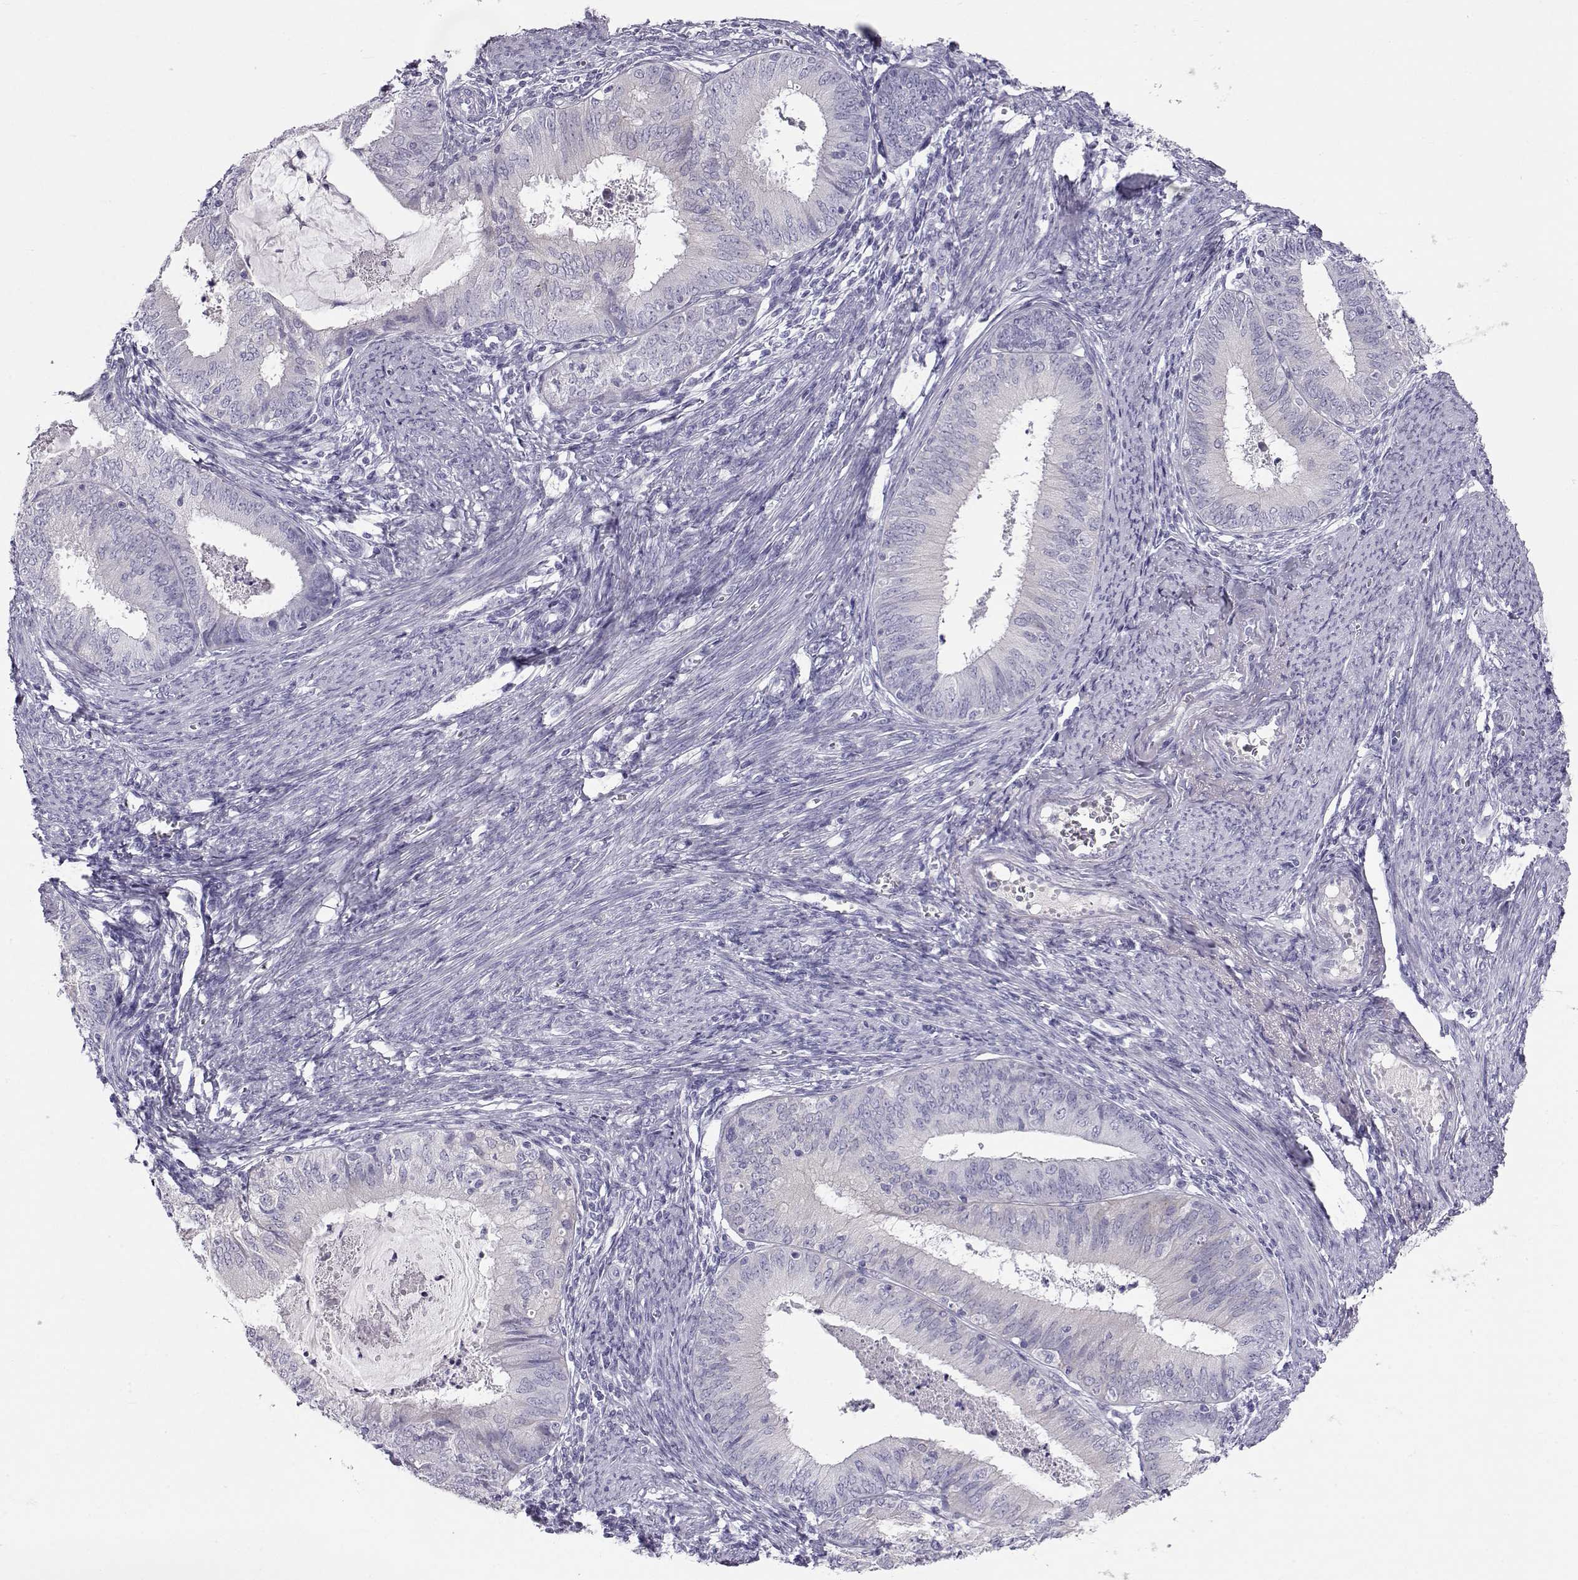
{"staining": {"intensity": "negative", "quantity": "none", "location": "none"}, "tissue": "endometrial cancer", "cell_type": "Tumor cells", "image_type": "cancer", "snomed": [{"axis": "morphology", "description": "Adenocarcinoma, NOS"}, {"axis": "topography", "description": "Endometrium"}], "caption": "High magnification brightfield microscopy of endometrial adenocarcinoma stained with DAB (3,3'-diaminobenzidine) (brown) and counterstained with hematoxylin (blue): tumor cells show no significant expression.", "gene": "GPR26", "patient": {"sex": "female", "age": 57}}